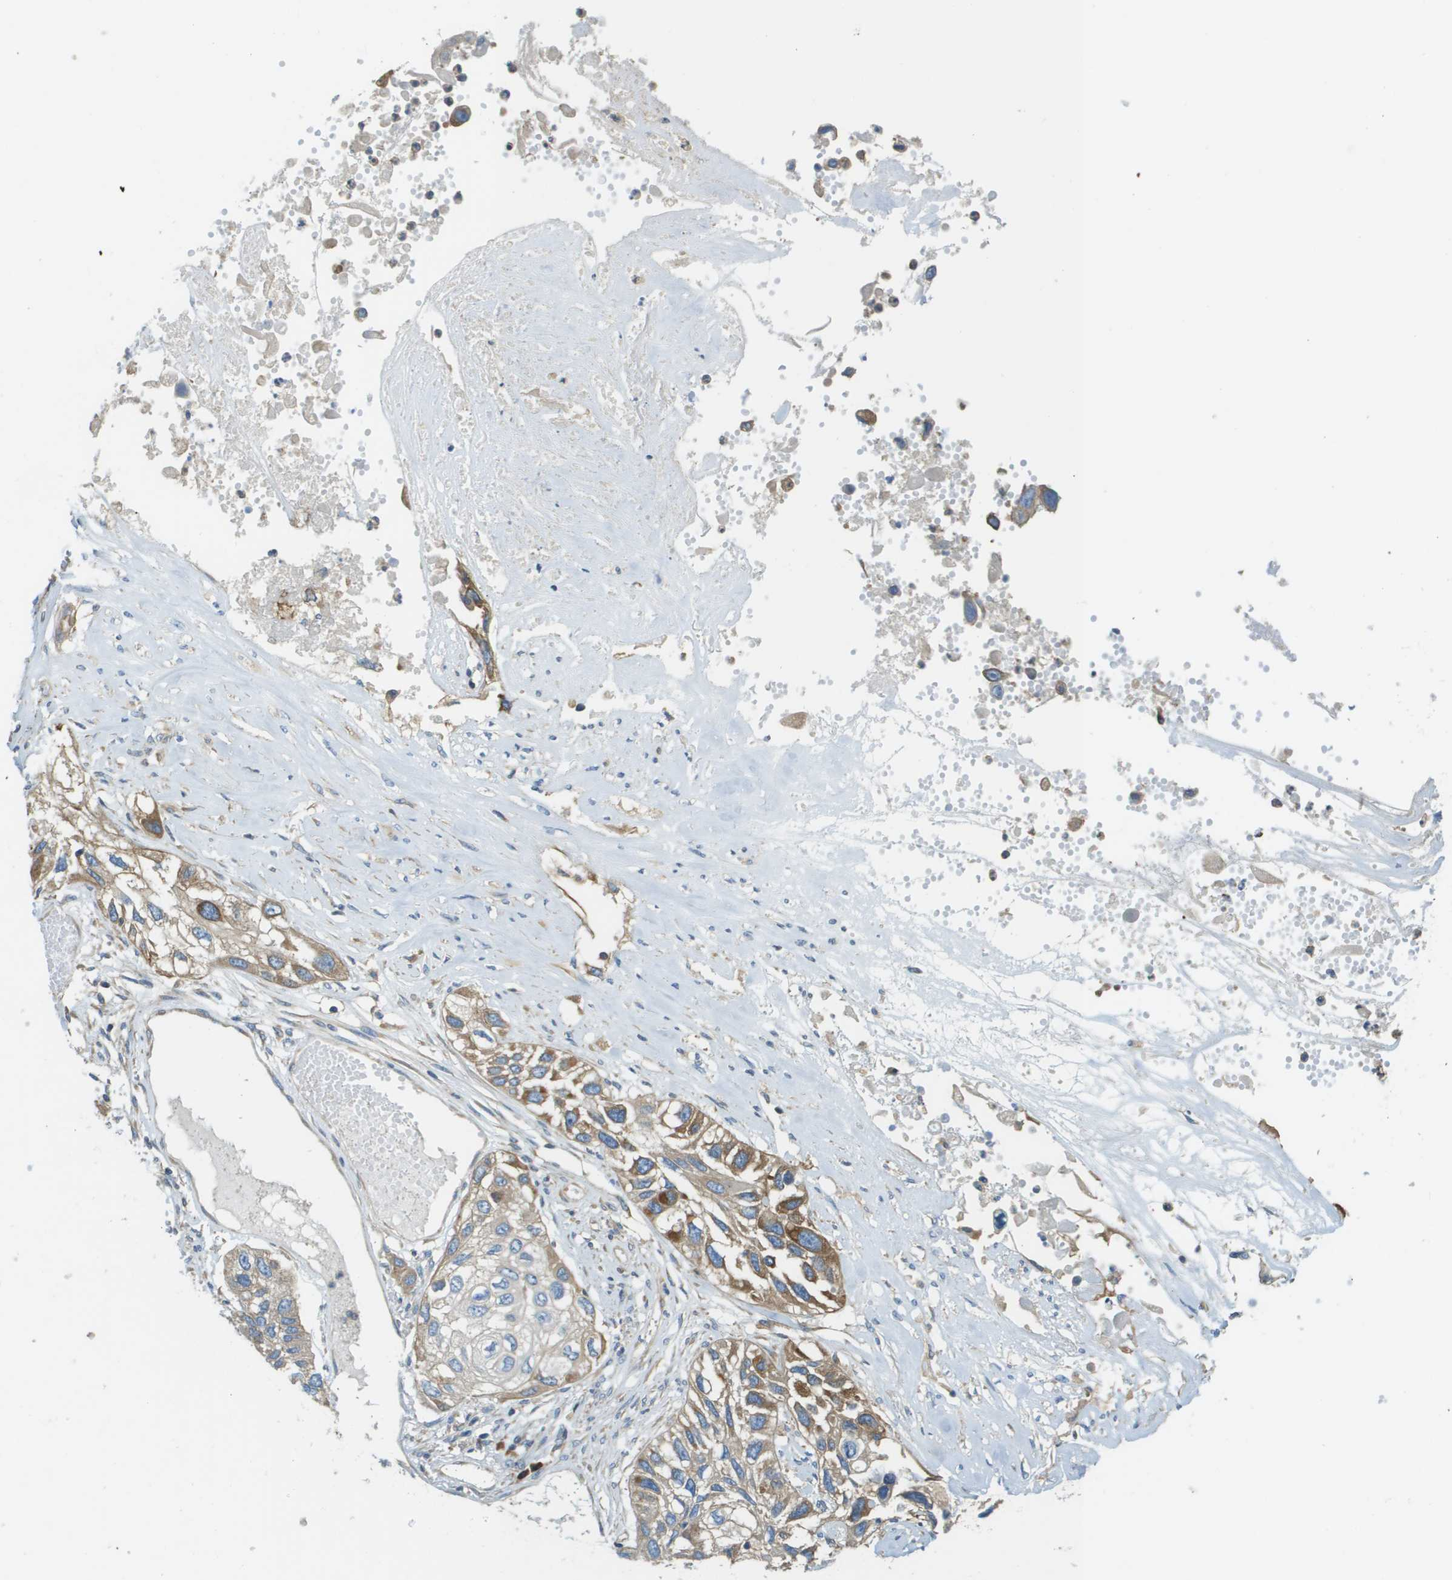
{"staining": {"intensity": "moderate", "quantity": "25%-75%", "location": "cytoplasmic/membranous"}, "tissue": "lung cancer", "cell_type": "Tumor cells", "image_type": "cancer", "snomed": [{"axis": "morphology", "description": "Squamous cell carcinoma, NOS"}, {"axis": "topography", "description": "Lung"}], "caption": "Approximately 25%-75% of tumor cells in human lung cancer demonstrate moderate cytoplasmic/membranous protein positivity as visualized by brown immunohistochemical staining.", "gene": "DNAJB11", "patient": {"sex": "male", "age": 71}}